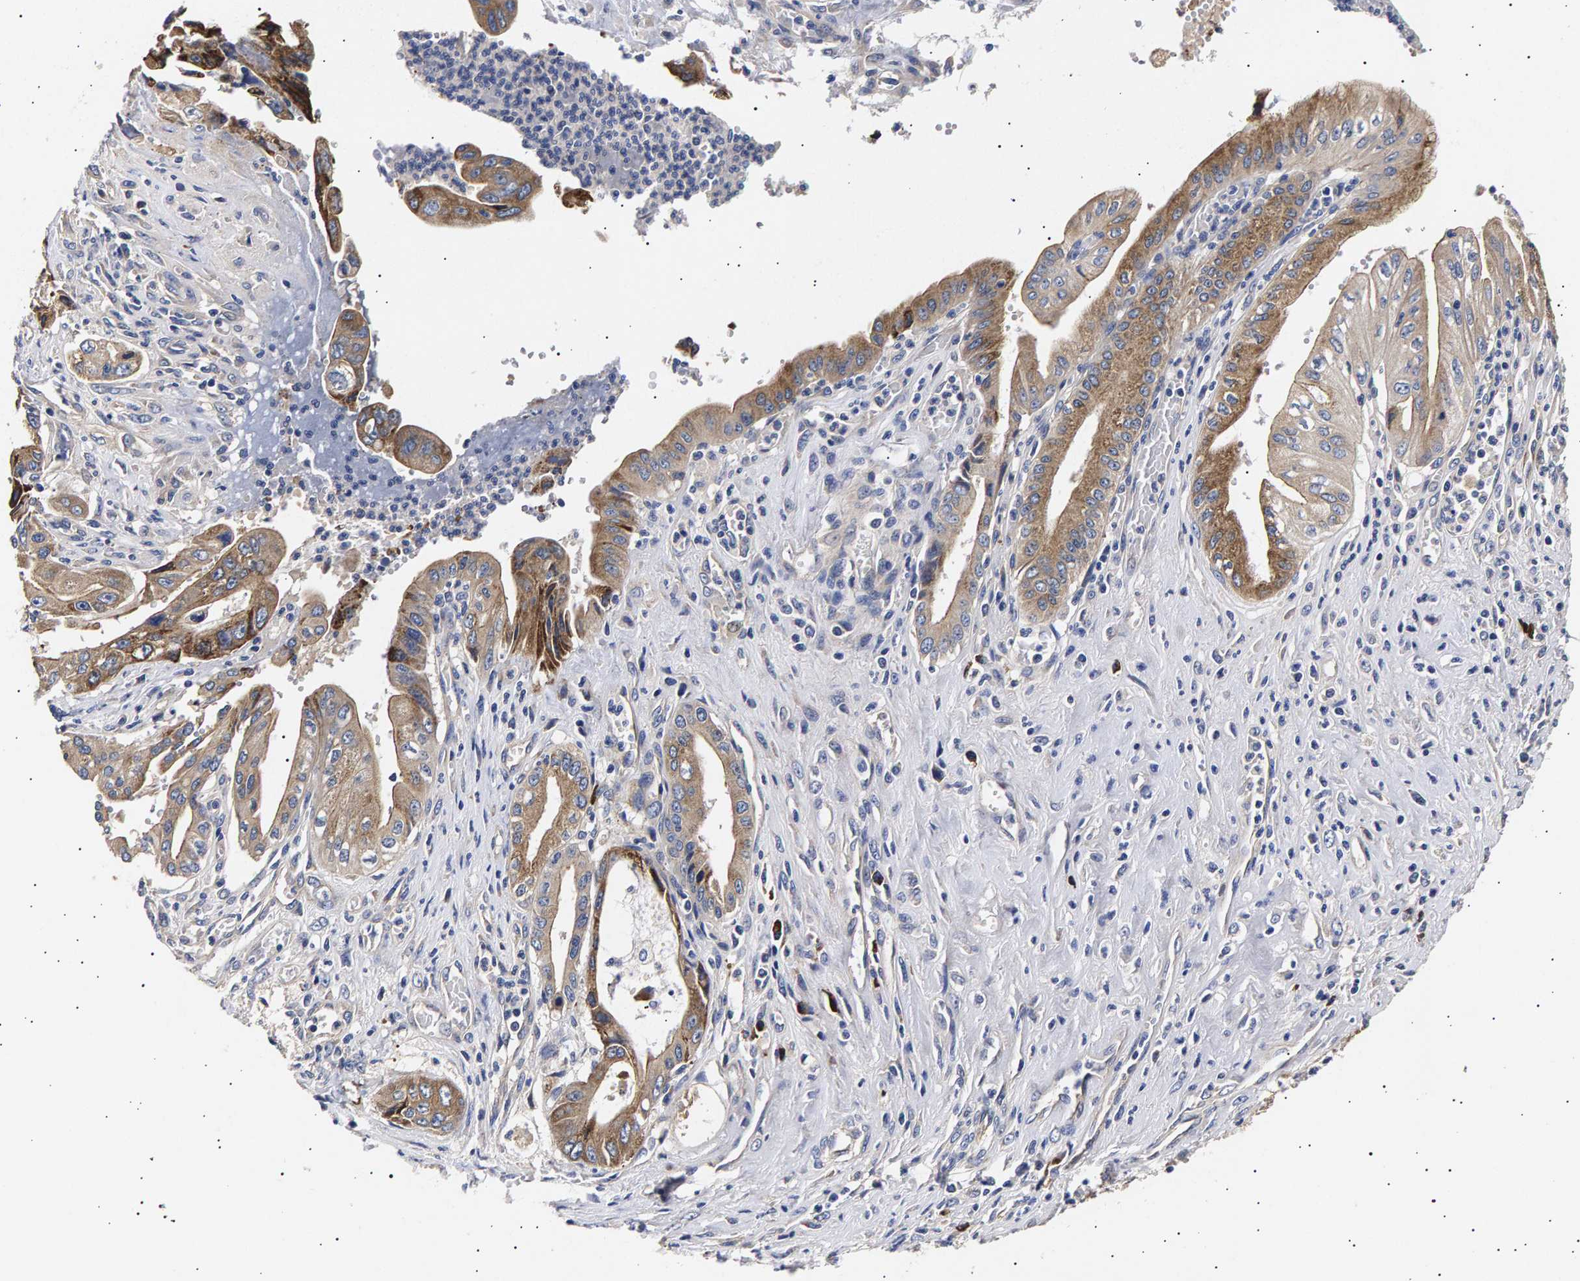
{"staining": {"intensity": "moderate", "quantity": ">75%", "location": "cytoplasmic/membranous"}, "tissue": "pancreatic cancer", "cell_type": "Tumor cells", "image_type": "cancer", "snomed": [{"axis": "morphology", "description": "Adenocarcinoma, NOS"}, {"axis": "topography", "description": "Pancreas"}], "caption": "Protein staining exhibits moderate cytoplasmic/membranous staining in about >75% of tumor cells in pancreatic adenocarcinoma. (IHC, brightfield microscopy, high magnification).", "gene": "ANKRD40", "patient": {"sex": "female", "age": 73}}